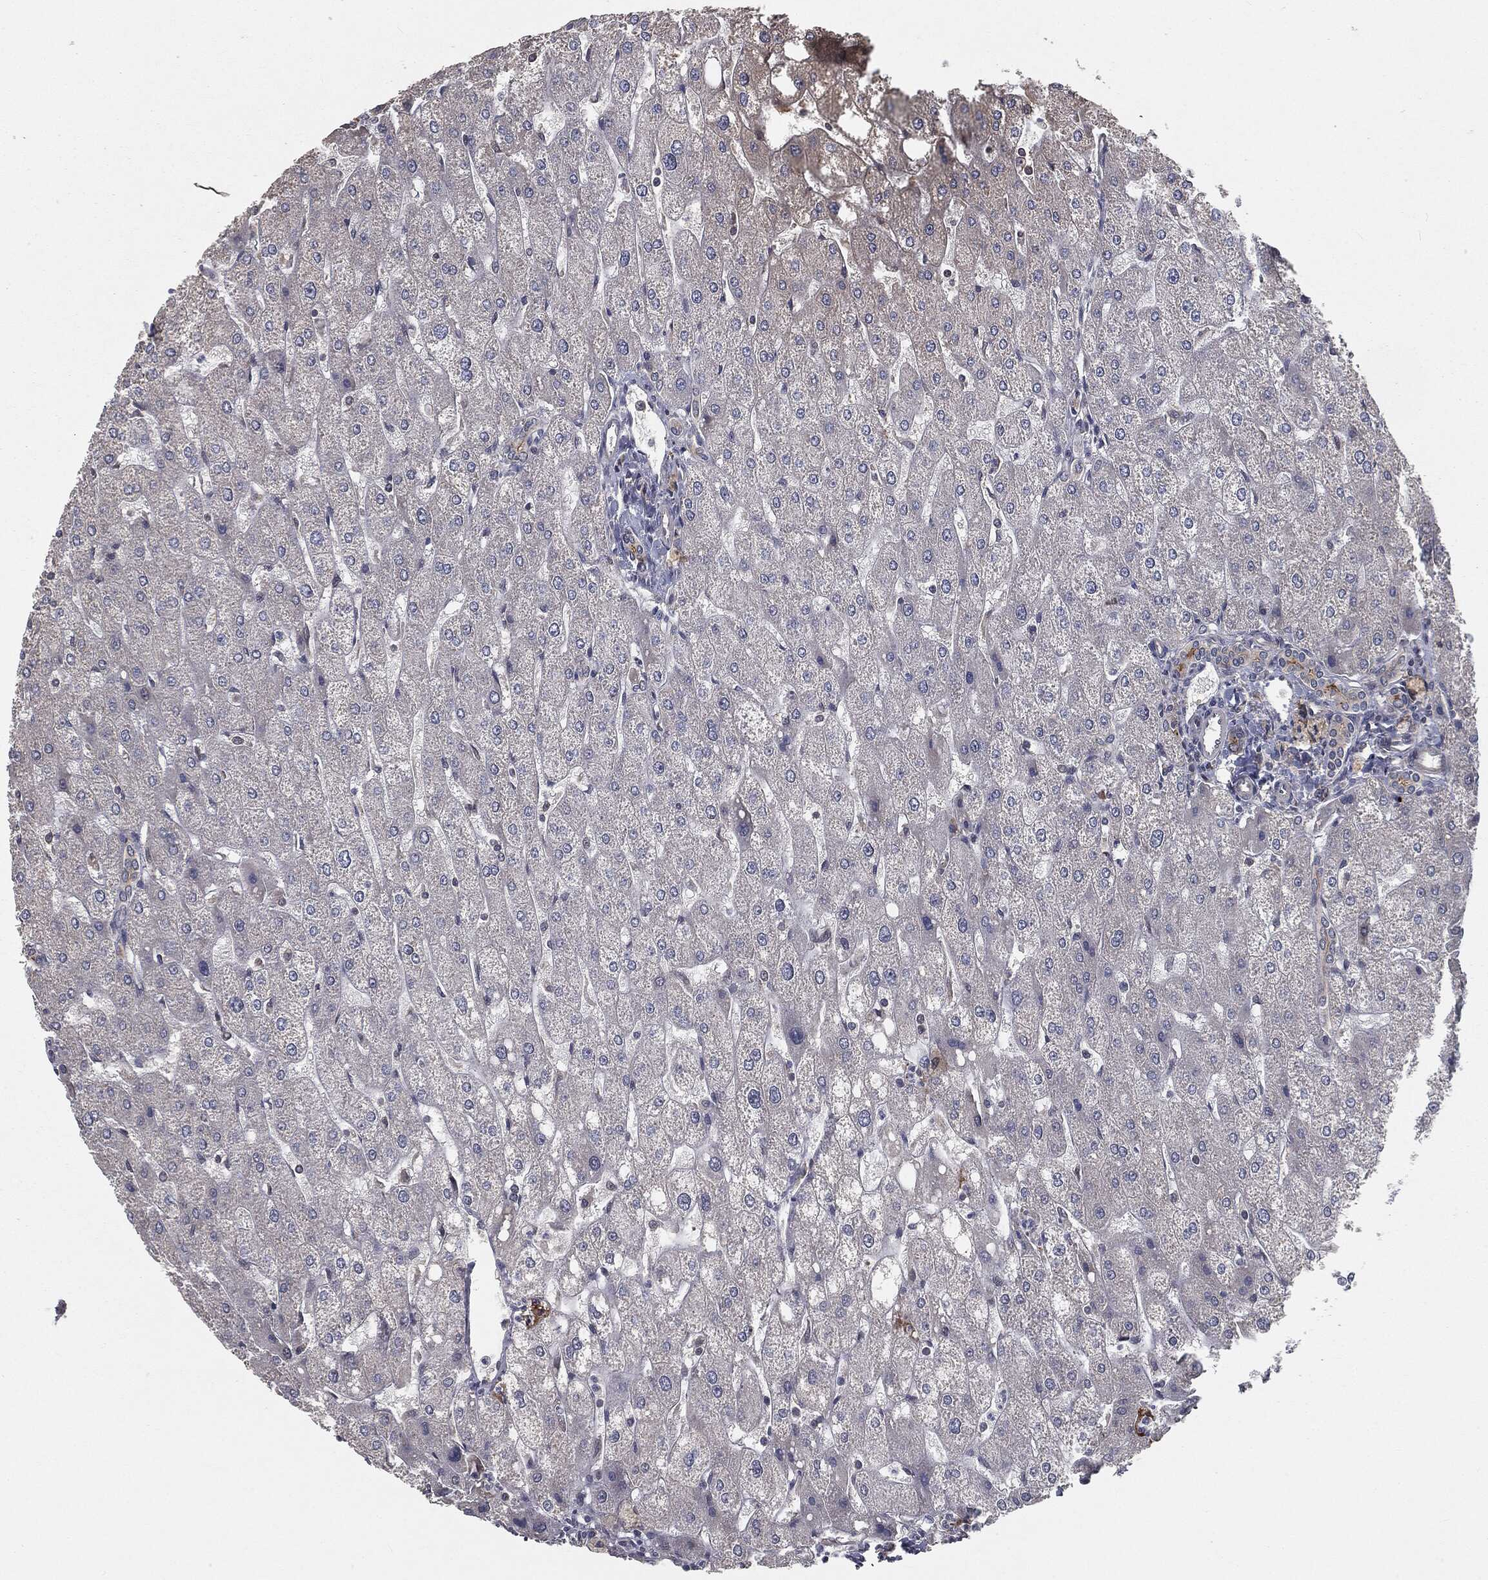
{"staining": {"intensity": "moderate", "quantity": "<25%", "location": "cytoplasmic/membranous"}, "tissue": "liver", "cell_type": "Cholangiocytes", "image_type": "normal", "snomed": [{"axis": "morphology", "description": "Normal tissue, NOS"}, {"axis": "topography", "description": "Liver"}], "caption": "IHC image of normal liver: liver stained using immunohistochemistry exhibits low levels of moderate protein expression localized specifically in the cytoplasmic/membranous of cholangiocytes, appearing as a cytoplasmic/membranous brown color.", "gene": "FBXO7", "patient": {"sex": "male", "age": 67}}